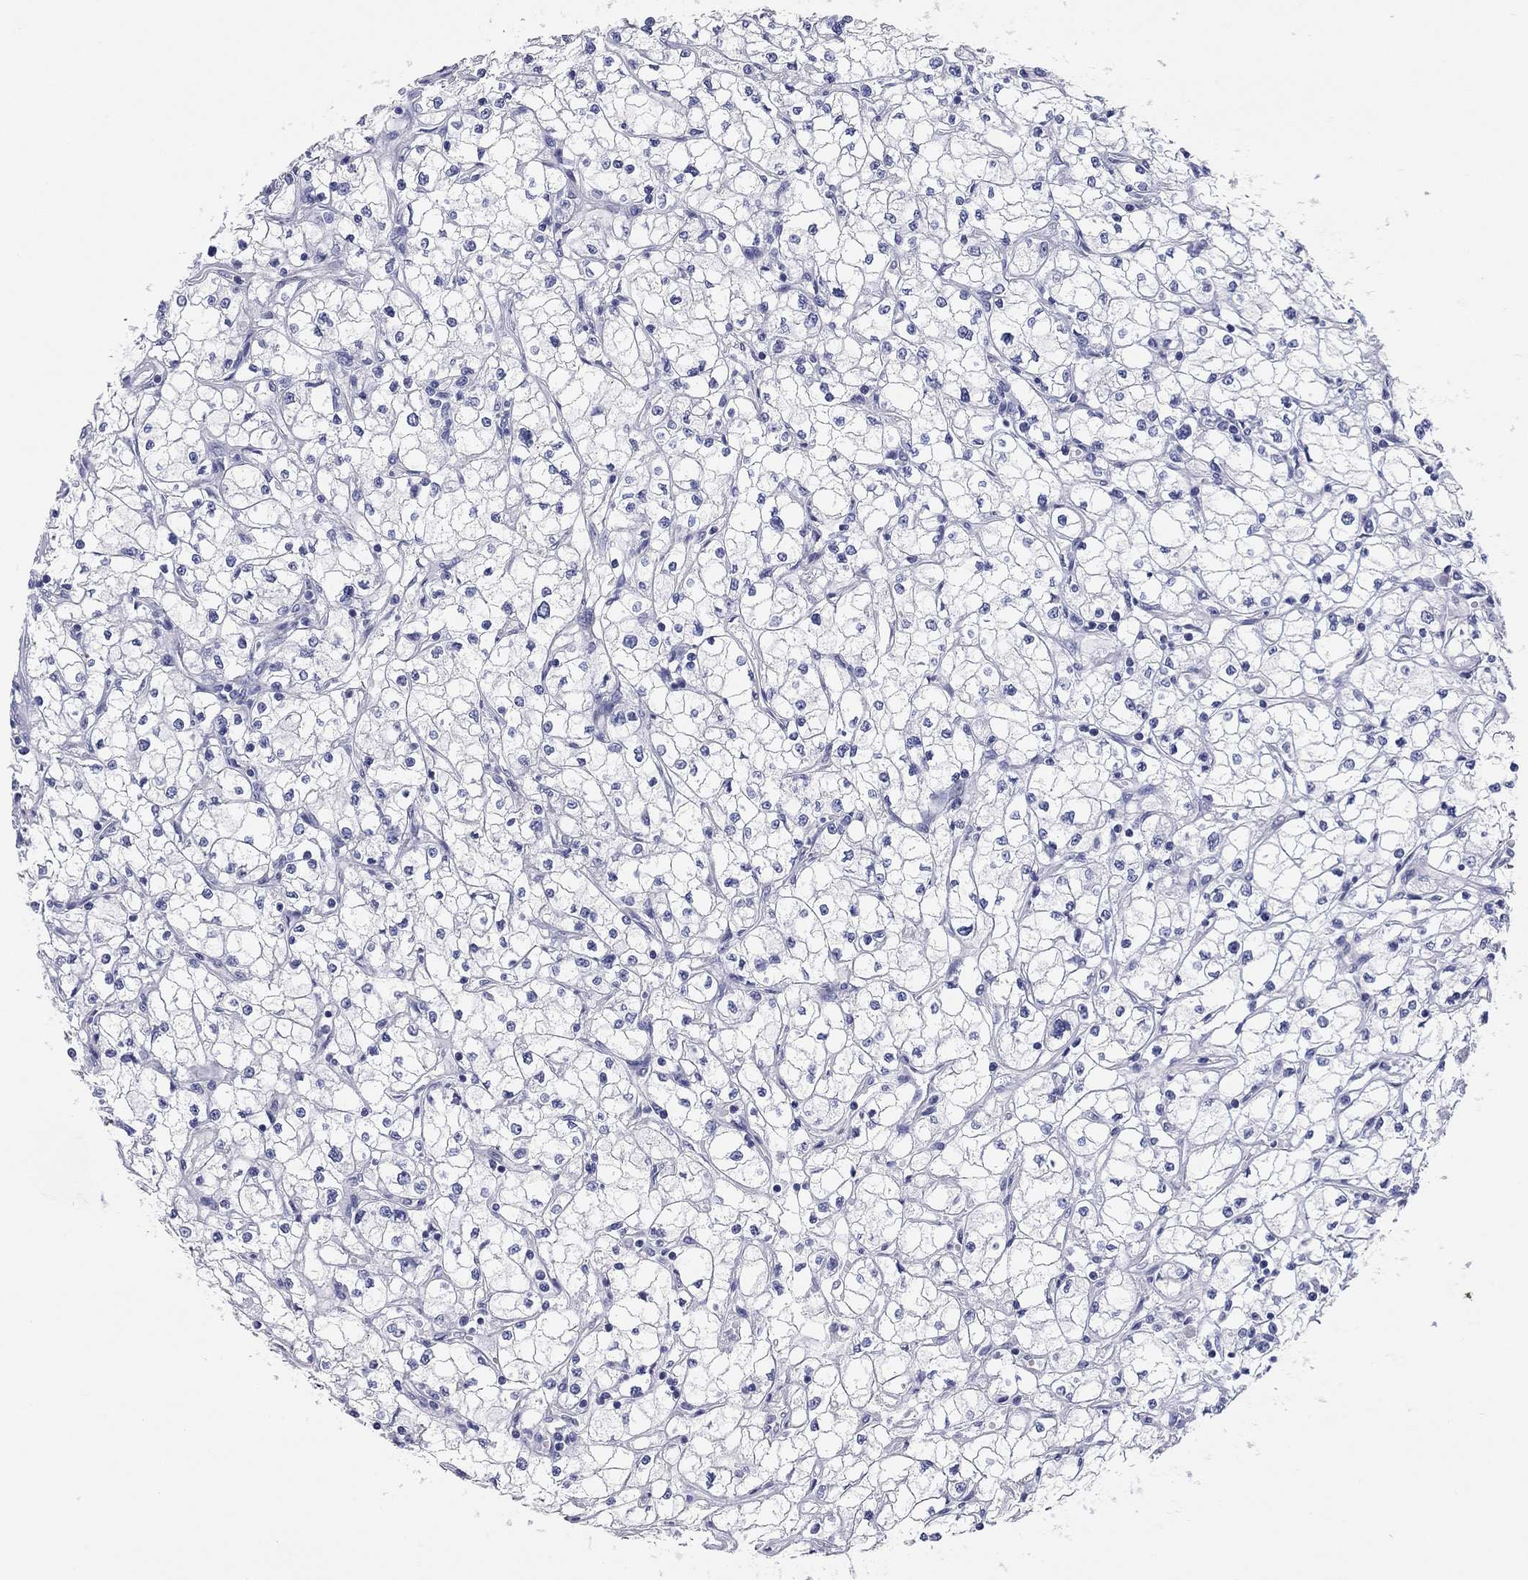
{"staining": {"intensity": "negative", "quantity": "none", "location": "none"}, "tissue": "renal cancer", "cell_type": "Tumor cells", "image_type": "cancer", "snomed": [{"axis": "morphology", "description": "Adenocarcinoma, NOS"}, {"axis": "topography", "description": "Kidney"}], "caption": "Tumor cells show no significant protein positivity in renal cancer.", "gene": "TMEM221", "patient": {"sex": "male", "age": 67}}